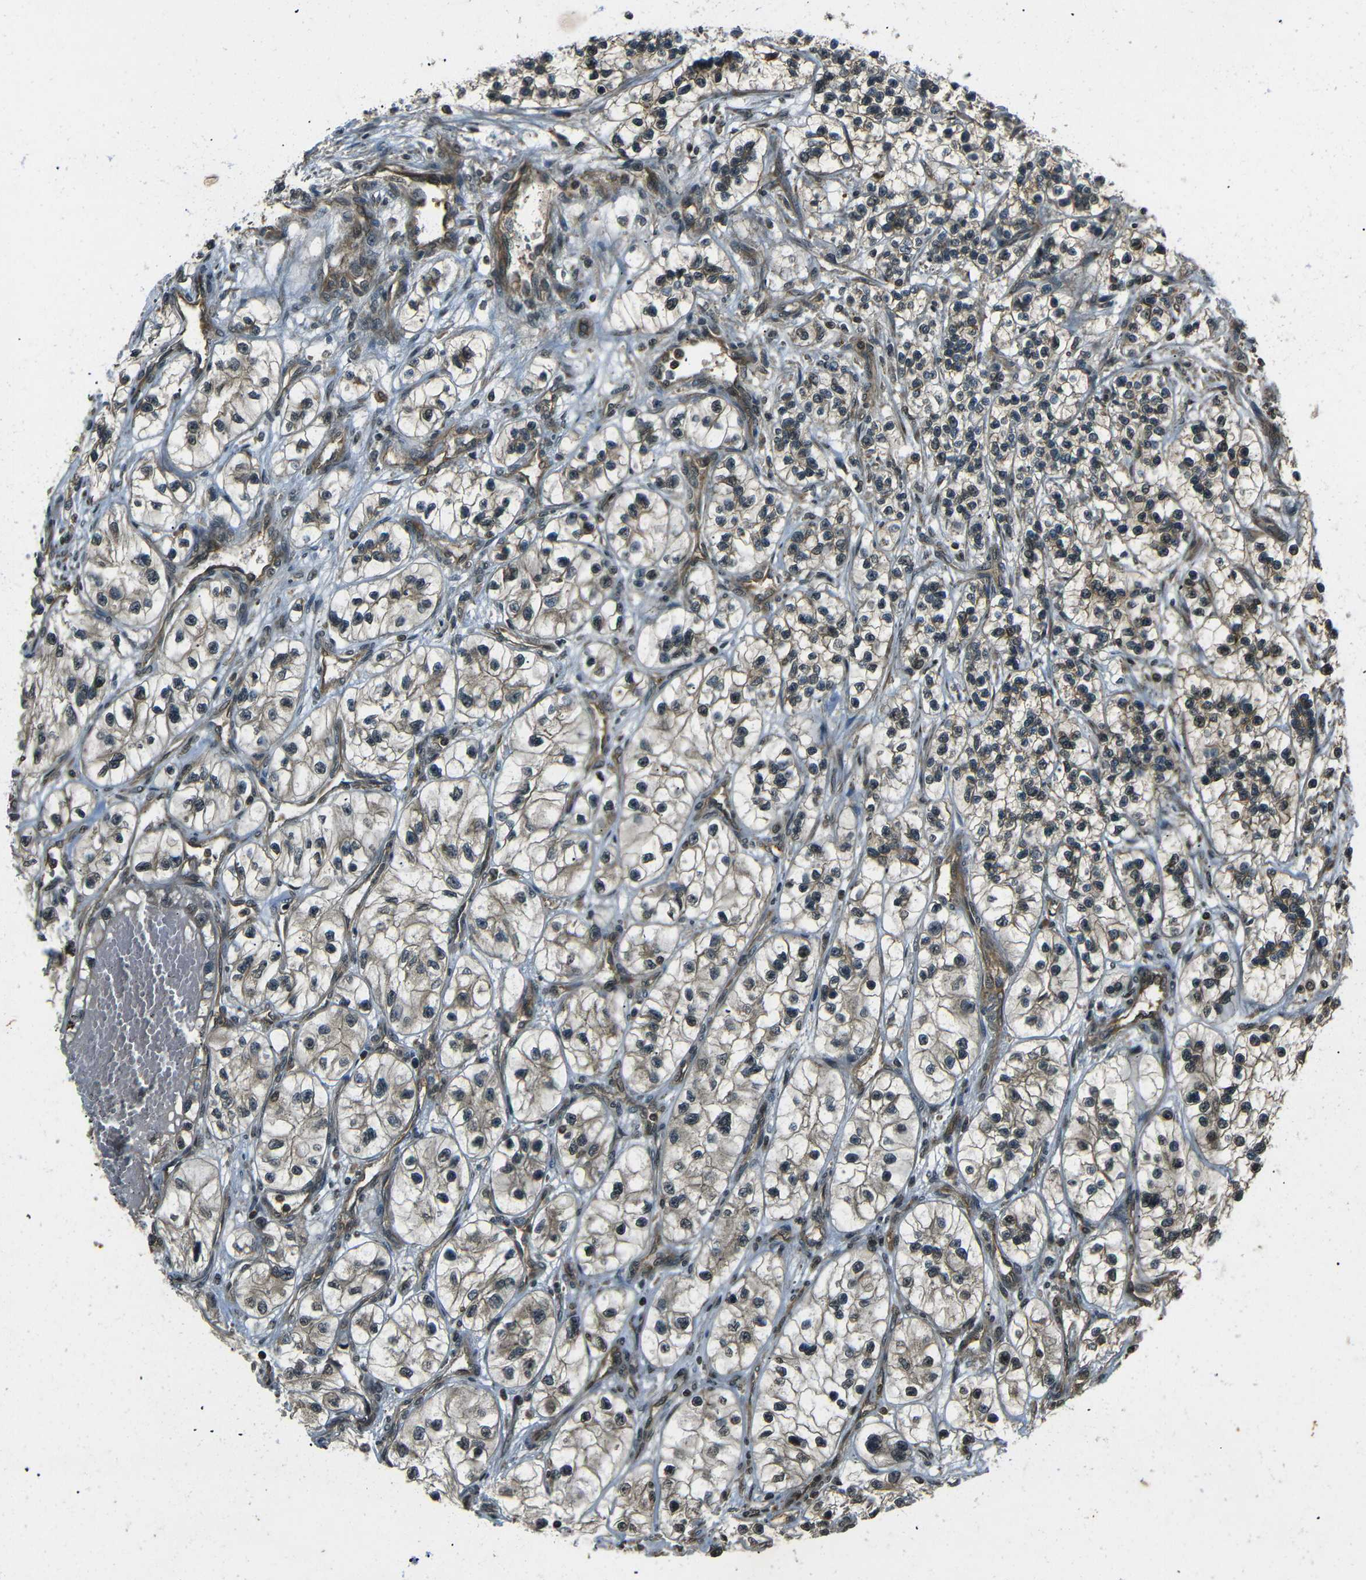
{"staining": {"intensity": "weak", "quantity": "<25%", "location": "cytoplasmic/membranous"}, "tissue": "renal cancer", "cell_type": "Tumor cells", "image_type": "cancer", "snomed": [{"axis": "morphology", "description": "Adenocarcinoma, NOS"}, {"axis": "topography", "description": "Kidney"}], "caption": "High power microscopy photomicrograph of an immunohistochemistry (IHC) micrograph of renal cancer (adenocarcinoma), revealing no significant positivity in tumor cells. Brightfield microscopy of immunohistochemistry (IHC) stained with DAB (brown) and hematoxylin (blue), captured at high magnification.", "gene": "PLK2", "patient": {"sex": "female", "age": 57}}